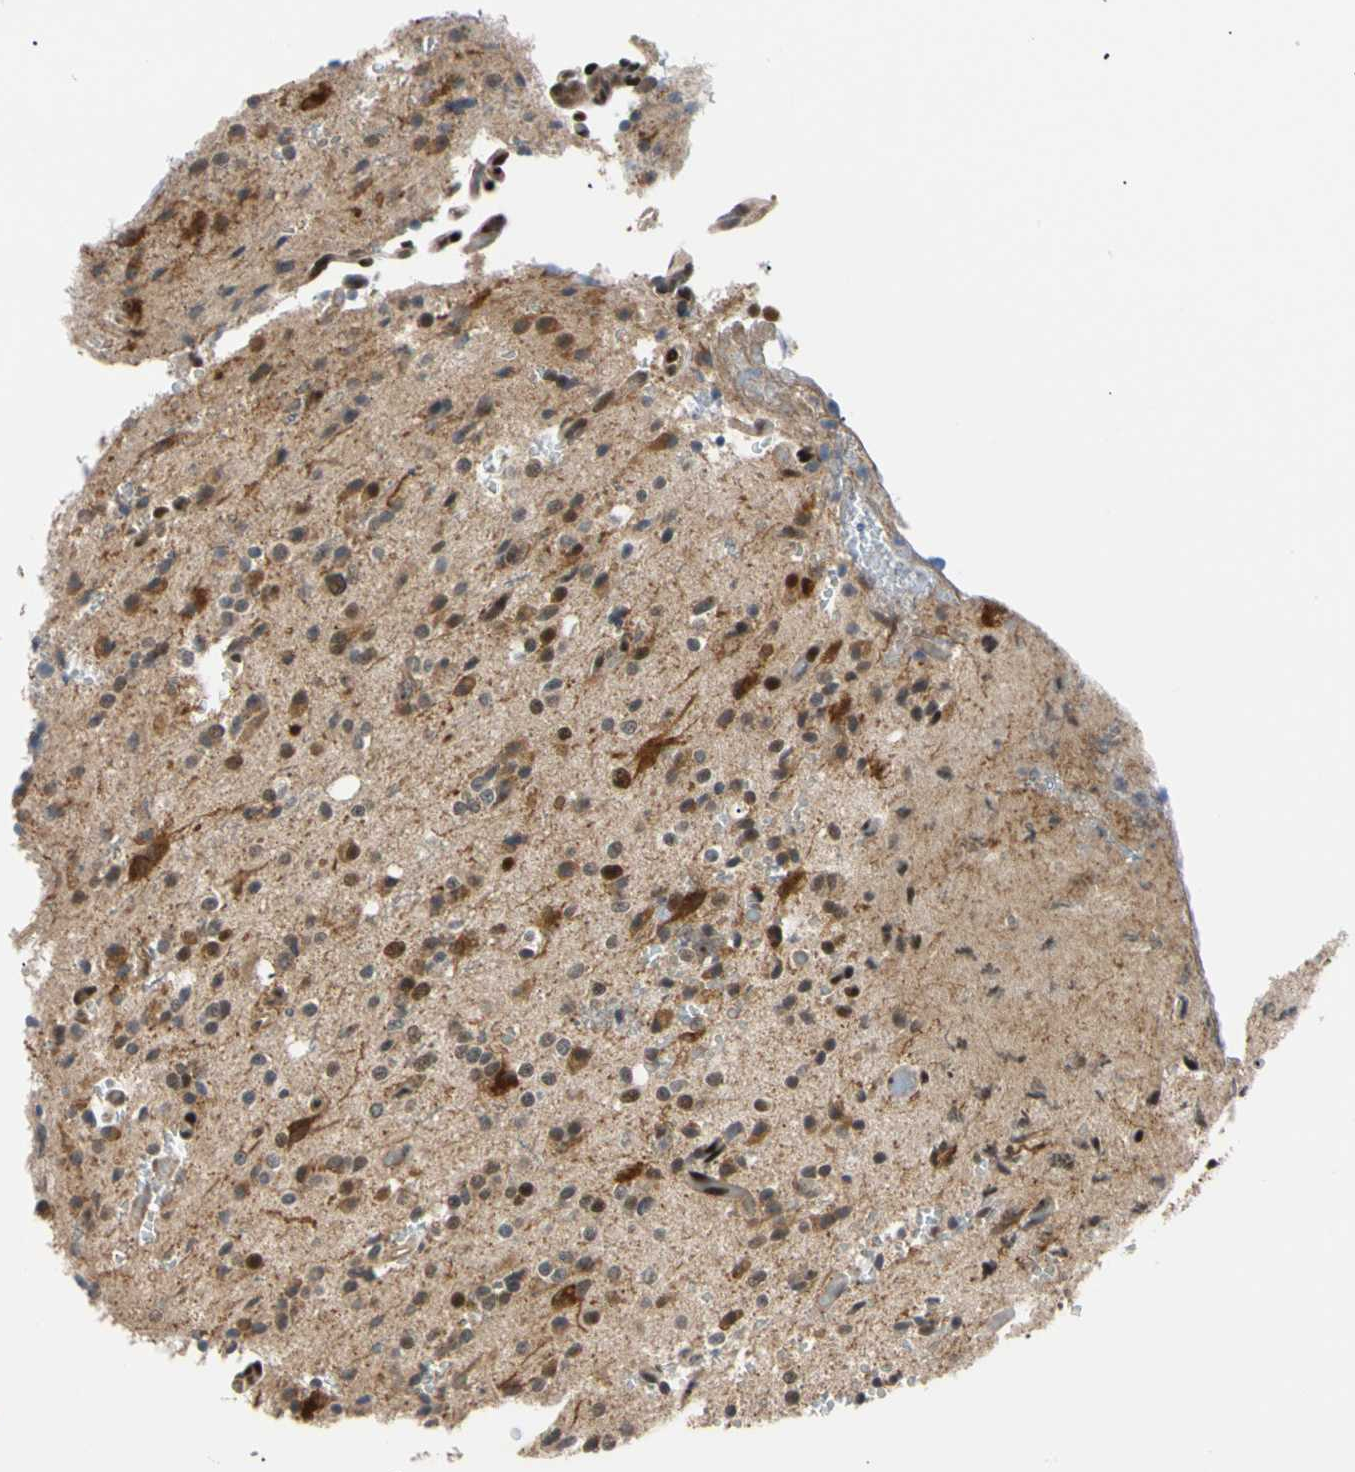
{"staining": {"intensity": "moderate", "quantity": "25%-75%", "location": "cytoplasmic/membranous,nuclear"}, "tissue": "glioma", "cell_type": "Tumor cells", "image_type": "cancer", "snomed": [{"axis": "morphology", "description": "Glioma, malignant, High grade"}, {"axis": "topography", "description": "Brain"}], "caption": "High-magnification brightfield microscopy of glioma stained with DAB (3,3'-diaminobenzidine) (brown) and counterstained with hematoxylin (blue). tumor cells exhibit moderate cytoplasmic/membranous and nuclear positivity is seen in about25%-75% of cells.", "gene": "E2F1", "patient": {"sex": "male", "age": 47}}